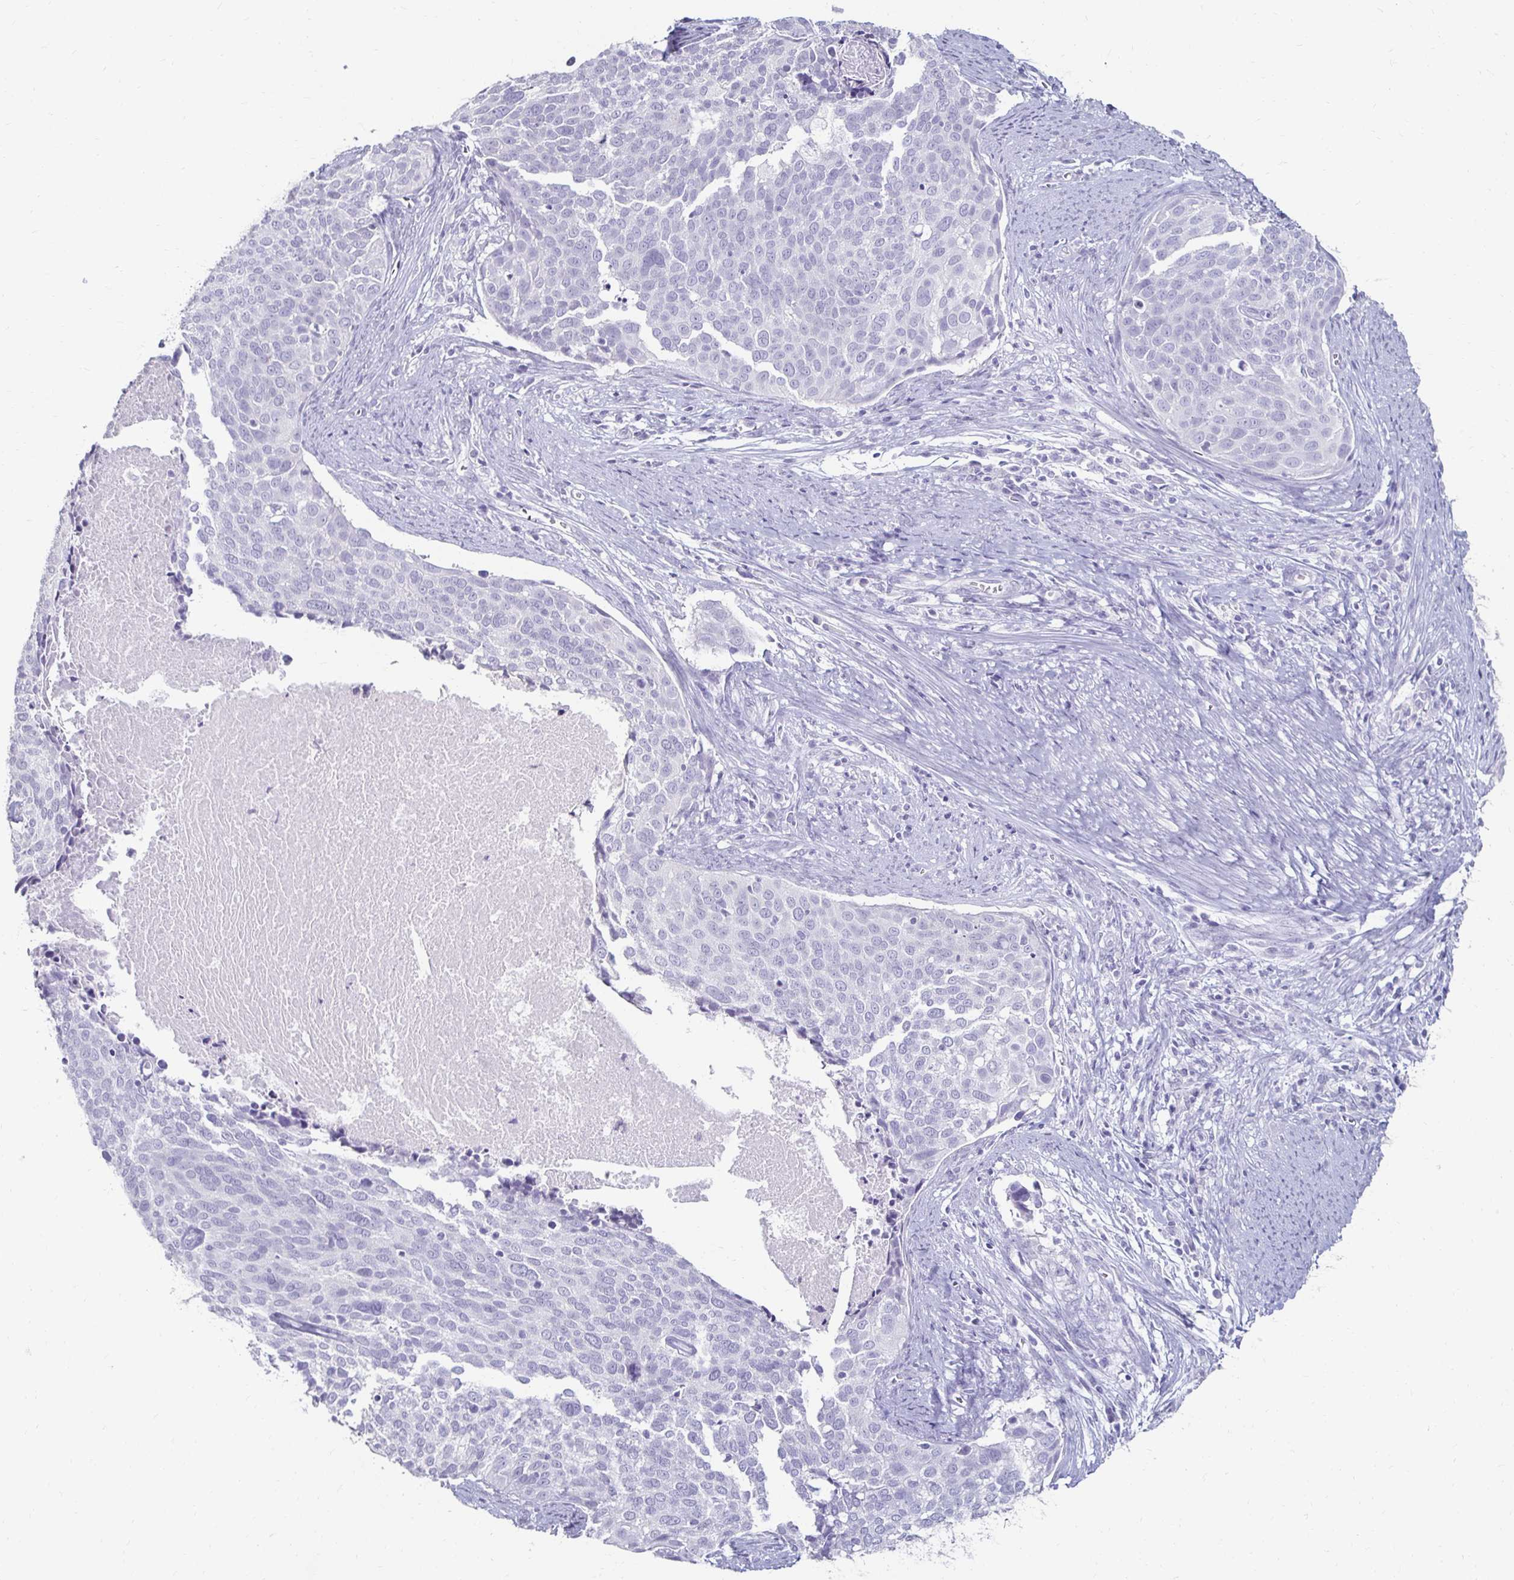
{"staining": {"intensity": "negative", "quantity": "none", "location": "none"}, "tissue": "cervical cancer", "cell_type": "Tumor cells", "image_type": "cancer", "snomed": [{"axis": "morphology", "description": "Squamous cell carcinoma, NOS"}, {"axis": "topography", "description": "Cervix"}], "caption": "Protein analysis of cervical cancer exhibits no significant expression in tumor cells.", "gene": "TOMM34", "patient": {"sex": "female", "age": 39}}